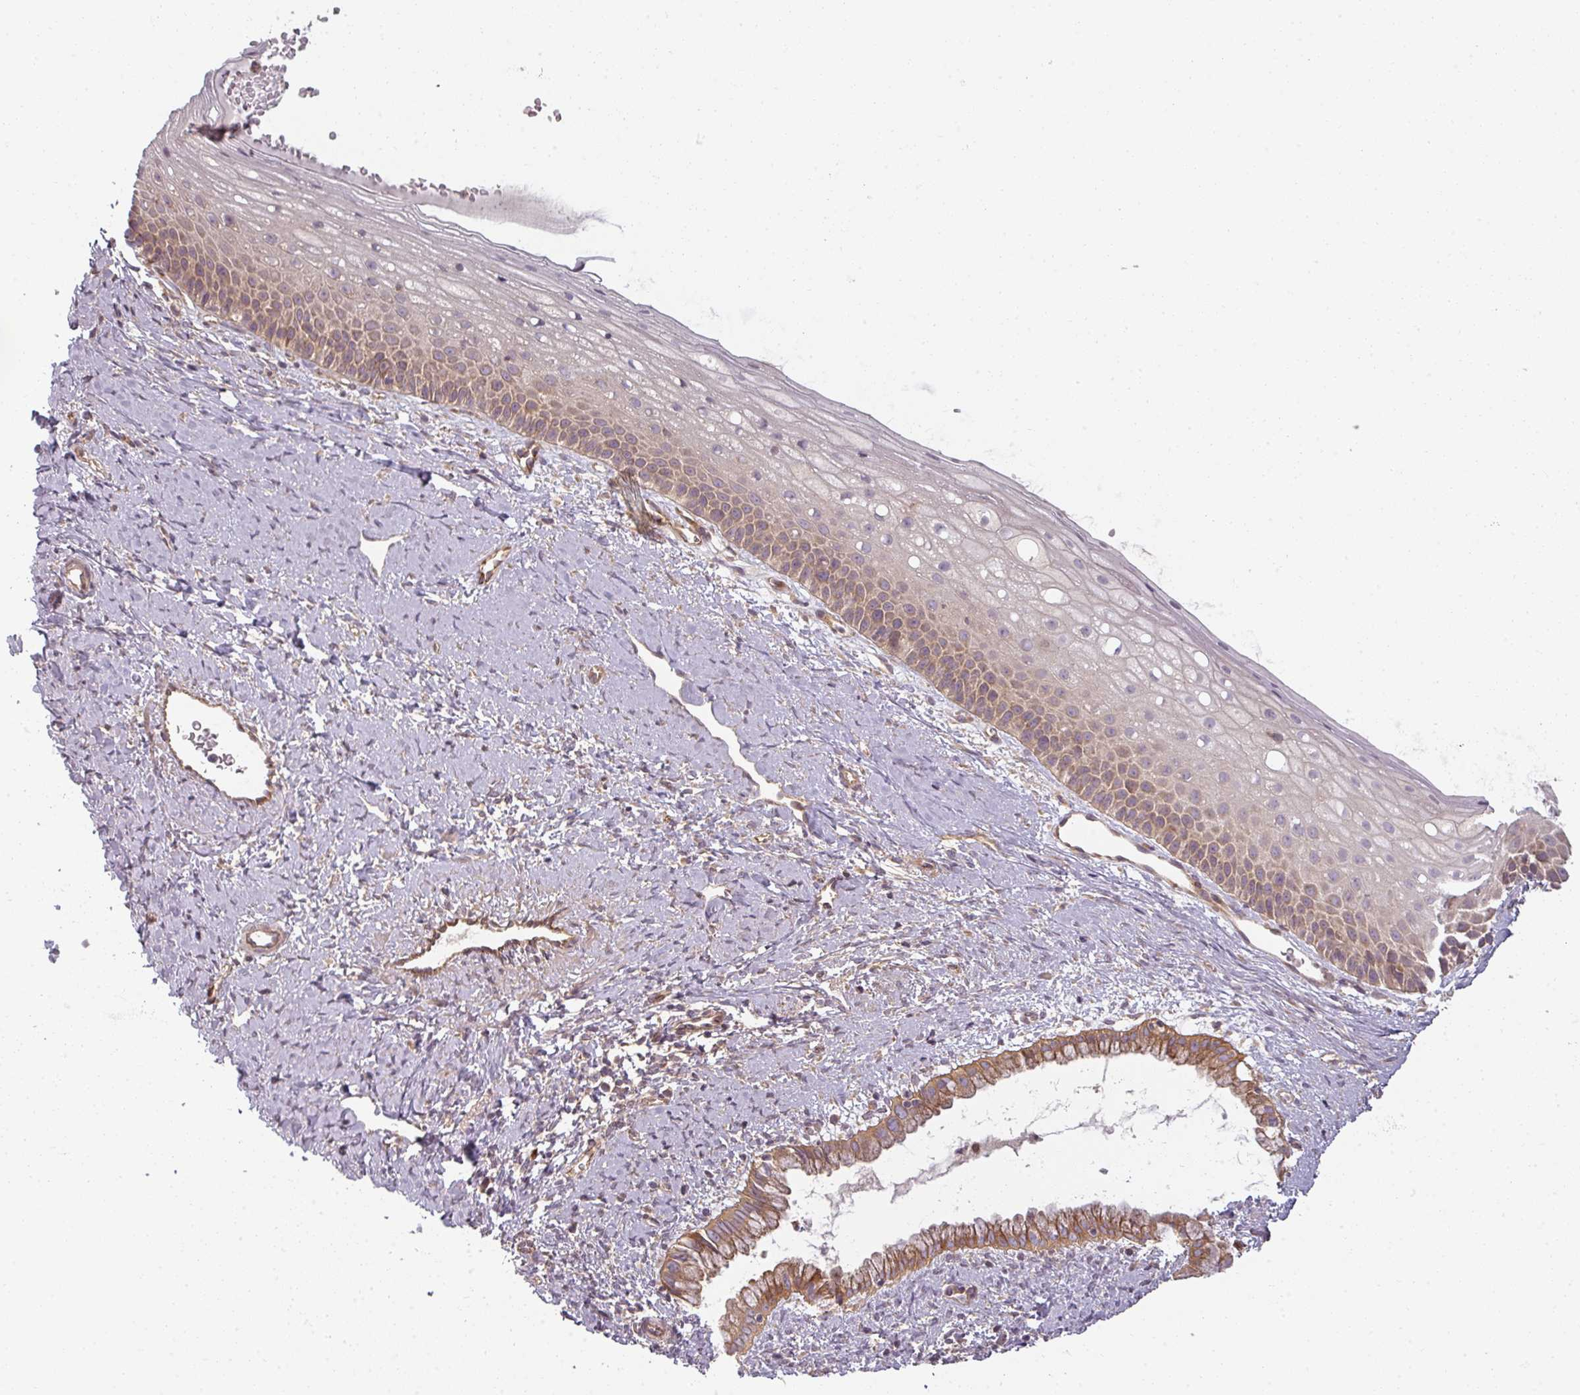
{"staining": {"intensity": "moderate", "quantity": "25%-75%", "location": "cytoplasmic/membranous"}, "tissue": "cervix", "cell_type": "Glandular cells", "image_type": "normal", "snomed": [{"axis": "morphology", "description": "Normal tissue, NOS"}, {"axis": "topography", "description": "Cervix"}], "caption": "Protein expression analysis of normal human cervix reveals moderate cytoplasmic/membranous expression in approximately 25%-75% of glandular cells.", "gene": "CNOT1", "patient": {"sex": "female", "age": 57}}